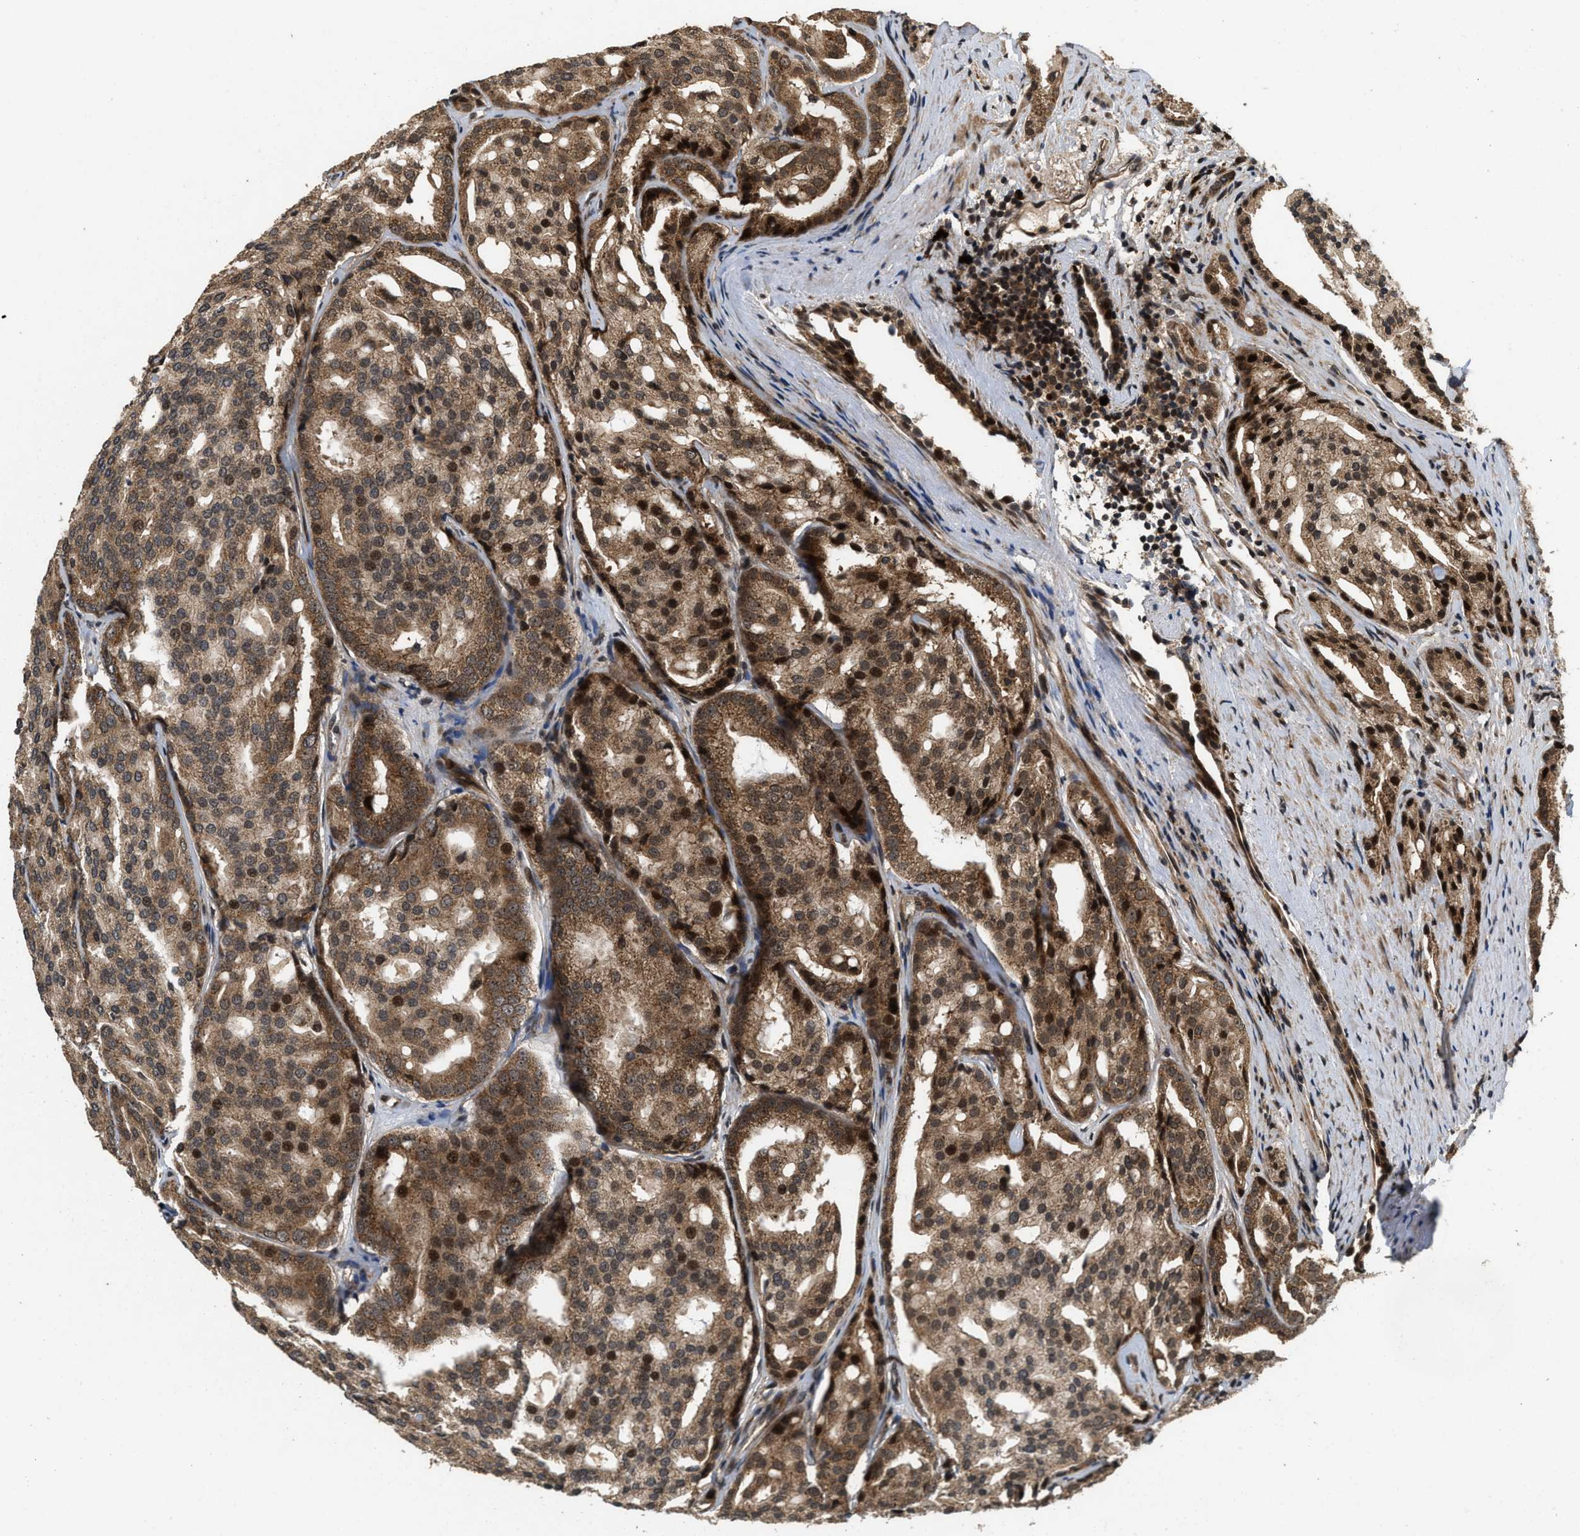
{"staining": {"intensity": "moderate", "quantity": ">75%", "location": "cytoplasmic/membranous,nuclear"}, "tissue": "prostate cancer", "cell_type": "Tumor cells", "image_type": "cancer", "snomed": [{"axis": "morphology", "description": "Adenocarcinoma, High grade"}, {"axis": "topography", "description": "Prostate"}], "caption": "High-power microscopy captured an IHC image of prostate cancer, revealing moderate cytoplasmic/membranous and nuclear expression in about >75% of tumor cells.", "gene": "ELP2", "patient": {"sex": "male", "age": 64}}